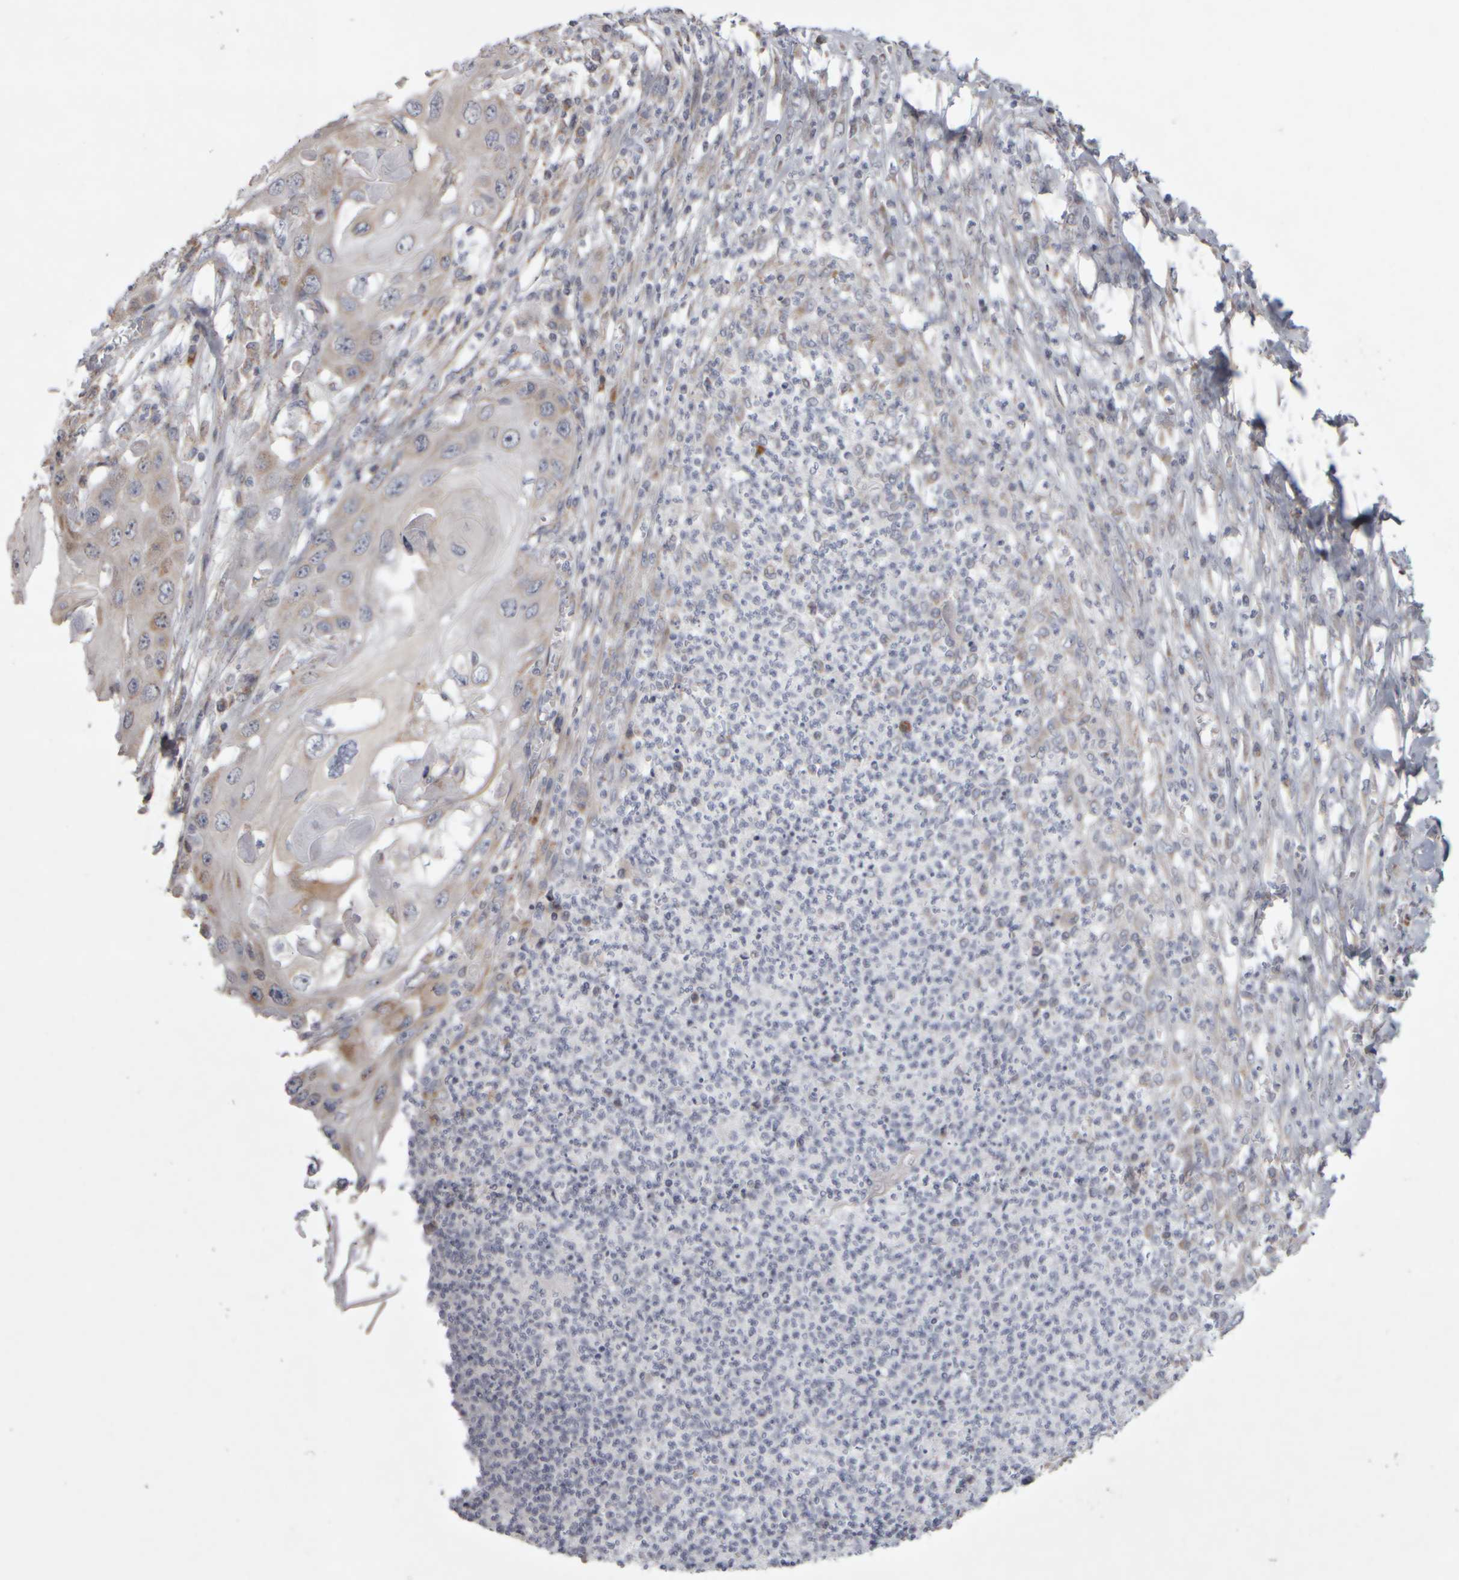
{"staining": {"intensity": "weak", "quantity": "<25%", "location": "cytoplasmic/membranous"}, "tissue": "skin cancer", "cell_type": "Tumor cells", "image_type": "cancer", "snomed": [{"axis": "morphology", "description": "Squamous cell carcinoma, NOS"}, {"axis": "topography", "description": "Skin"}], "caption": "Tumor cells show no significant protein positivity in skin squamous cell carcinoma.", "gene": "SCO1", "patient": {"sex": "male", "age": 55}}